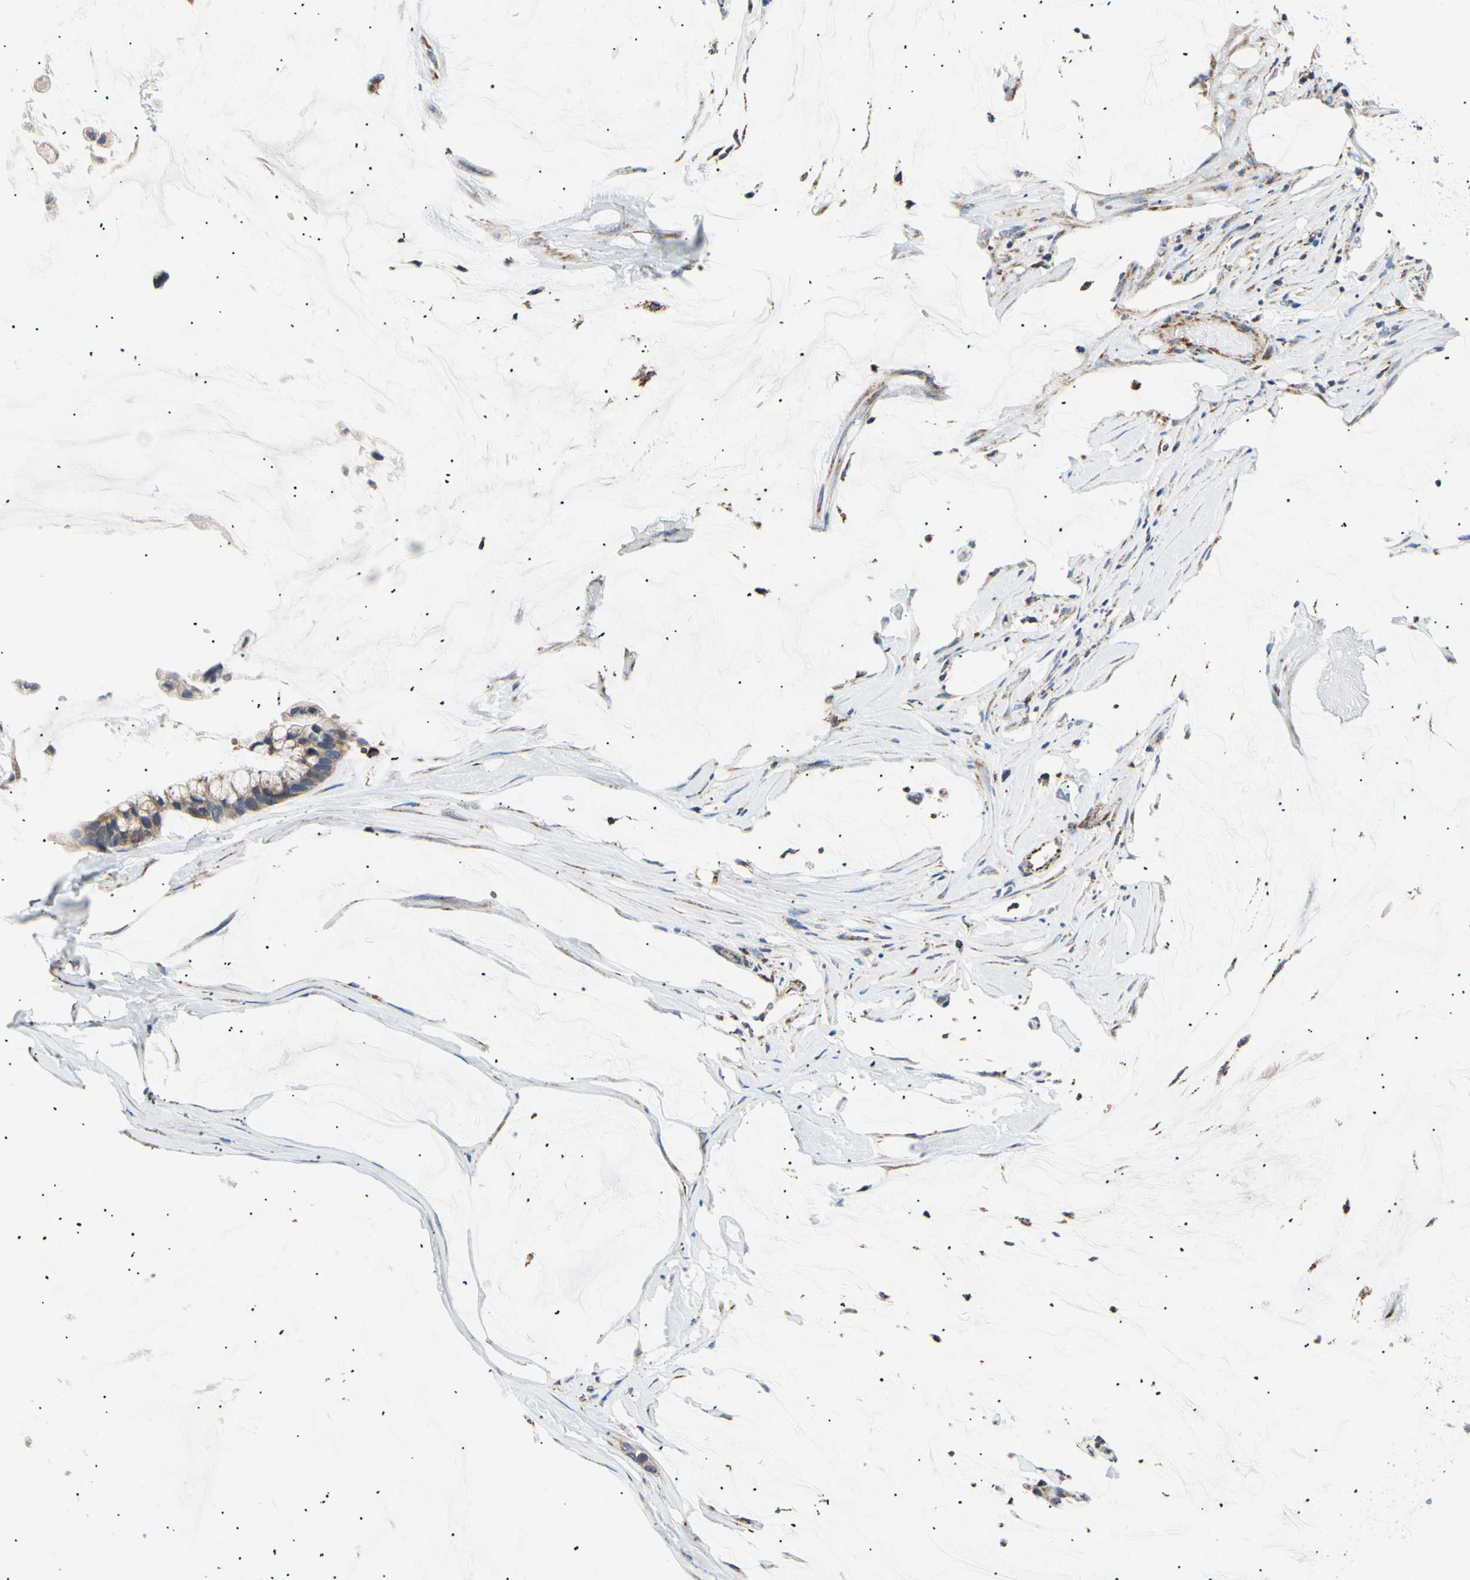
{"staining": {"intensity": "moderate", "quantity": ">75%", "location": "cytoplasmic/membranous"}, "tissue": "ovarian cancer", "cell_type": "Tumor cells", "image_type": "cancer", "snomed": [{"axis": "morphology", "description": "Cystadenocarcinoma, mucinous, NOS"}, {"axis": "topography", "description": "Ovary"}], "caption": "Immunohistochemistry (DAB (3,3'-diaminobenzidine)) staining of human ovarian mucinous cystadenocarcinoma demonstrates moderate cytoplasmic/membranous protein staining in about >75% of tumor cells. (brown staining indicates protein expression, while blue staining denotes nuclei).", "gene": "ACAT1", "patient": {"sex": "female", "age": 39}}